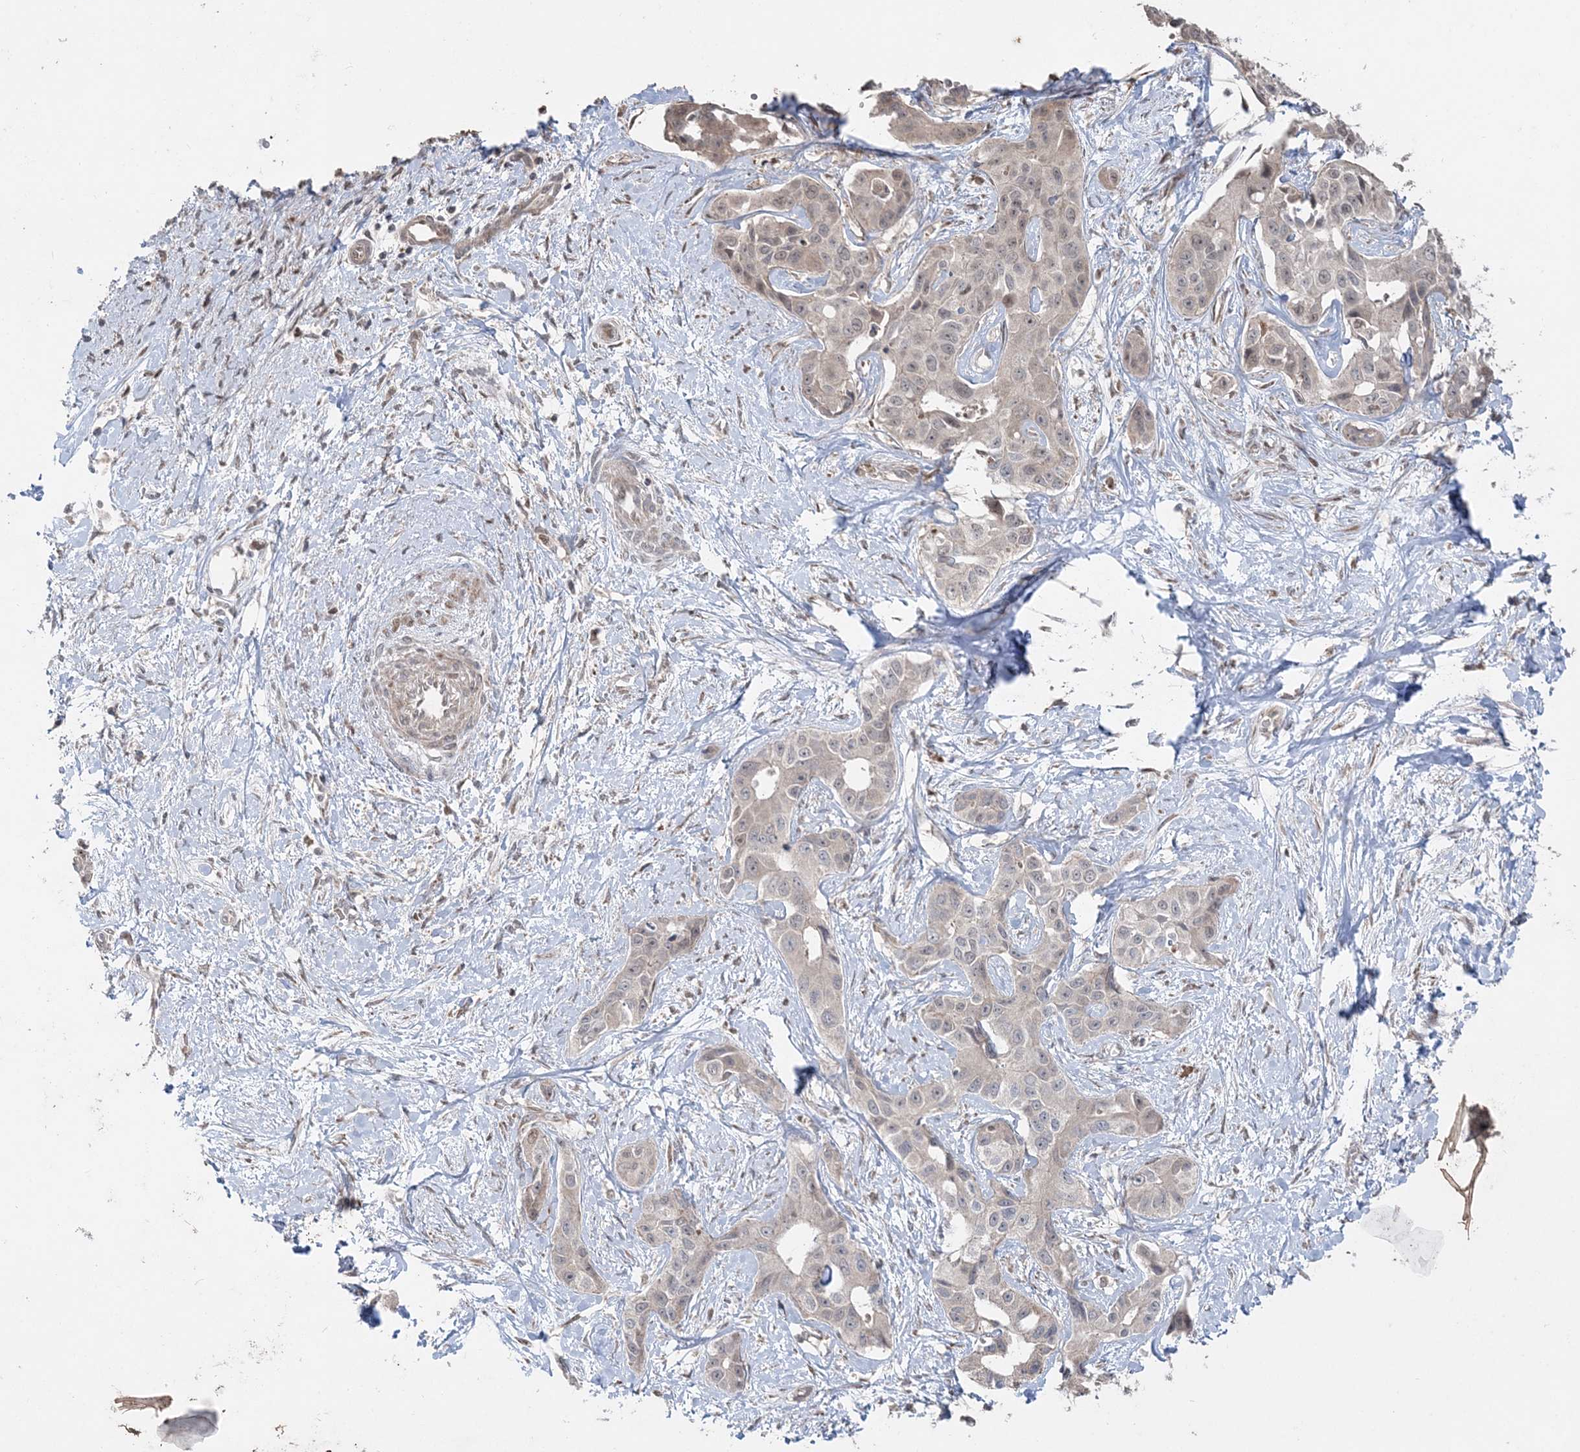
{"staining": {"intensity": "negative", "quantity": "none", "location": "none"}, "tissue": "liver cancer", "cell_type": "Tumor cells", "image_type": "cancer", "snomed": [{"axis": "morphology", "description": "Cholangiocarcinoma"}, {"axis": "topography", "description": "Liver"}], "caption": "Micrograph shows no significant protein staining in tumor cells of liver cholangiocarcinoma. (DAB immunohistochemistry visualized using brightfield microscopy, high magnification).", "gene": "SLU7", "patient": {"sex": "male", "age": 59}}